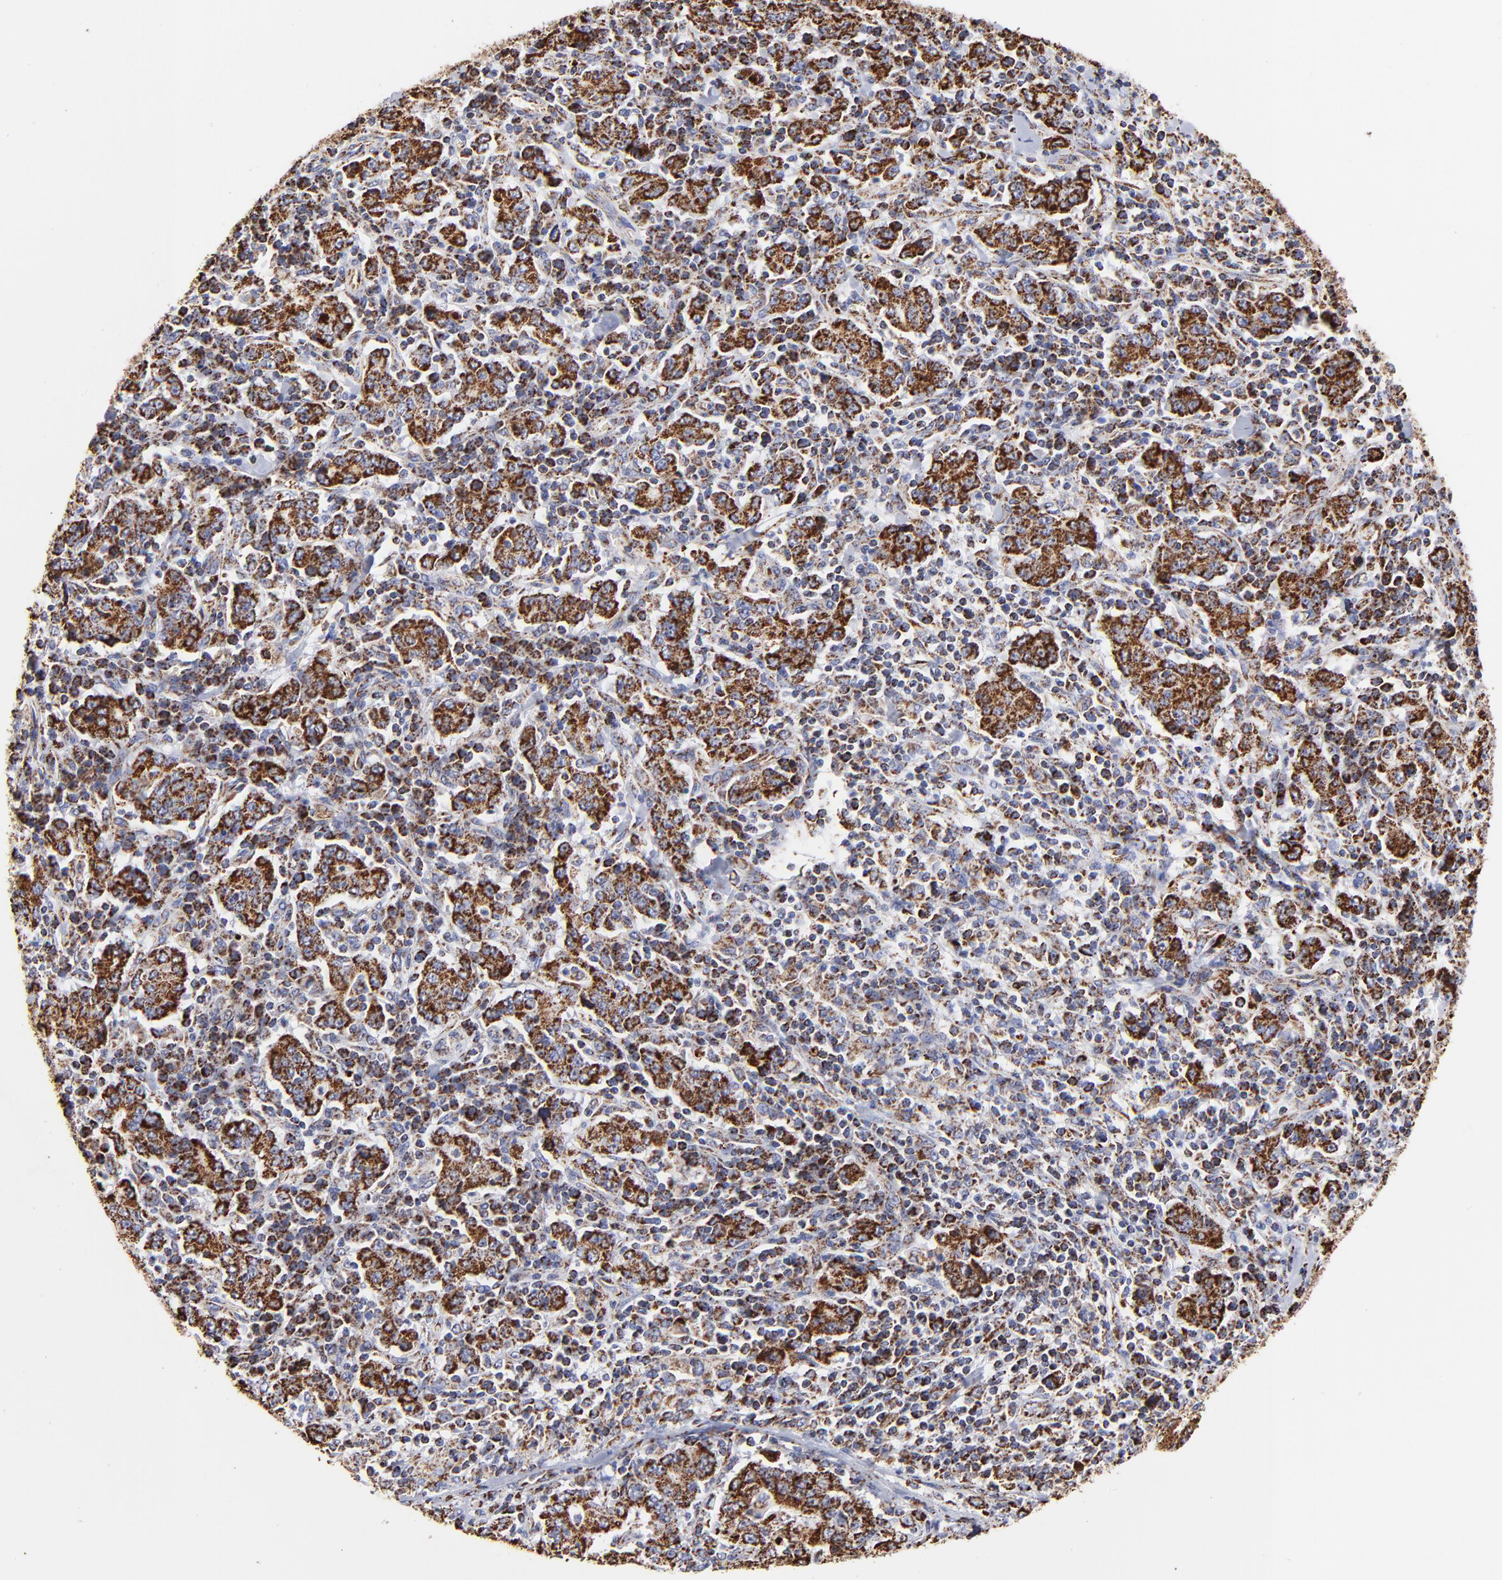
{"staining": {"intensity": "strong", "quantity": ">75%", "location": "cytoplasmic/membranous"}, "tissue": "stomach cancer", "cell_type": "Tumor cells", "image_type": "cancer", "snomed": [{"axis": "morphology", "description": "Normal tissue, NOS"}, {"axis": "morphology", "description": "Adenocarcinoma, NOS"}, {"axis": "topography", "description": "Stomach, upper"}, {"axis": "topography", "description": "Stomach"}], "caption": "Stomach adenocarcinoma stained with a brown dye displays strong cytoplasmic/membranous positive expression in approximately >75% of tumor cells.", "gene": "PHB1", "patient": {"sex": "male", "age": 59}}